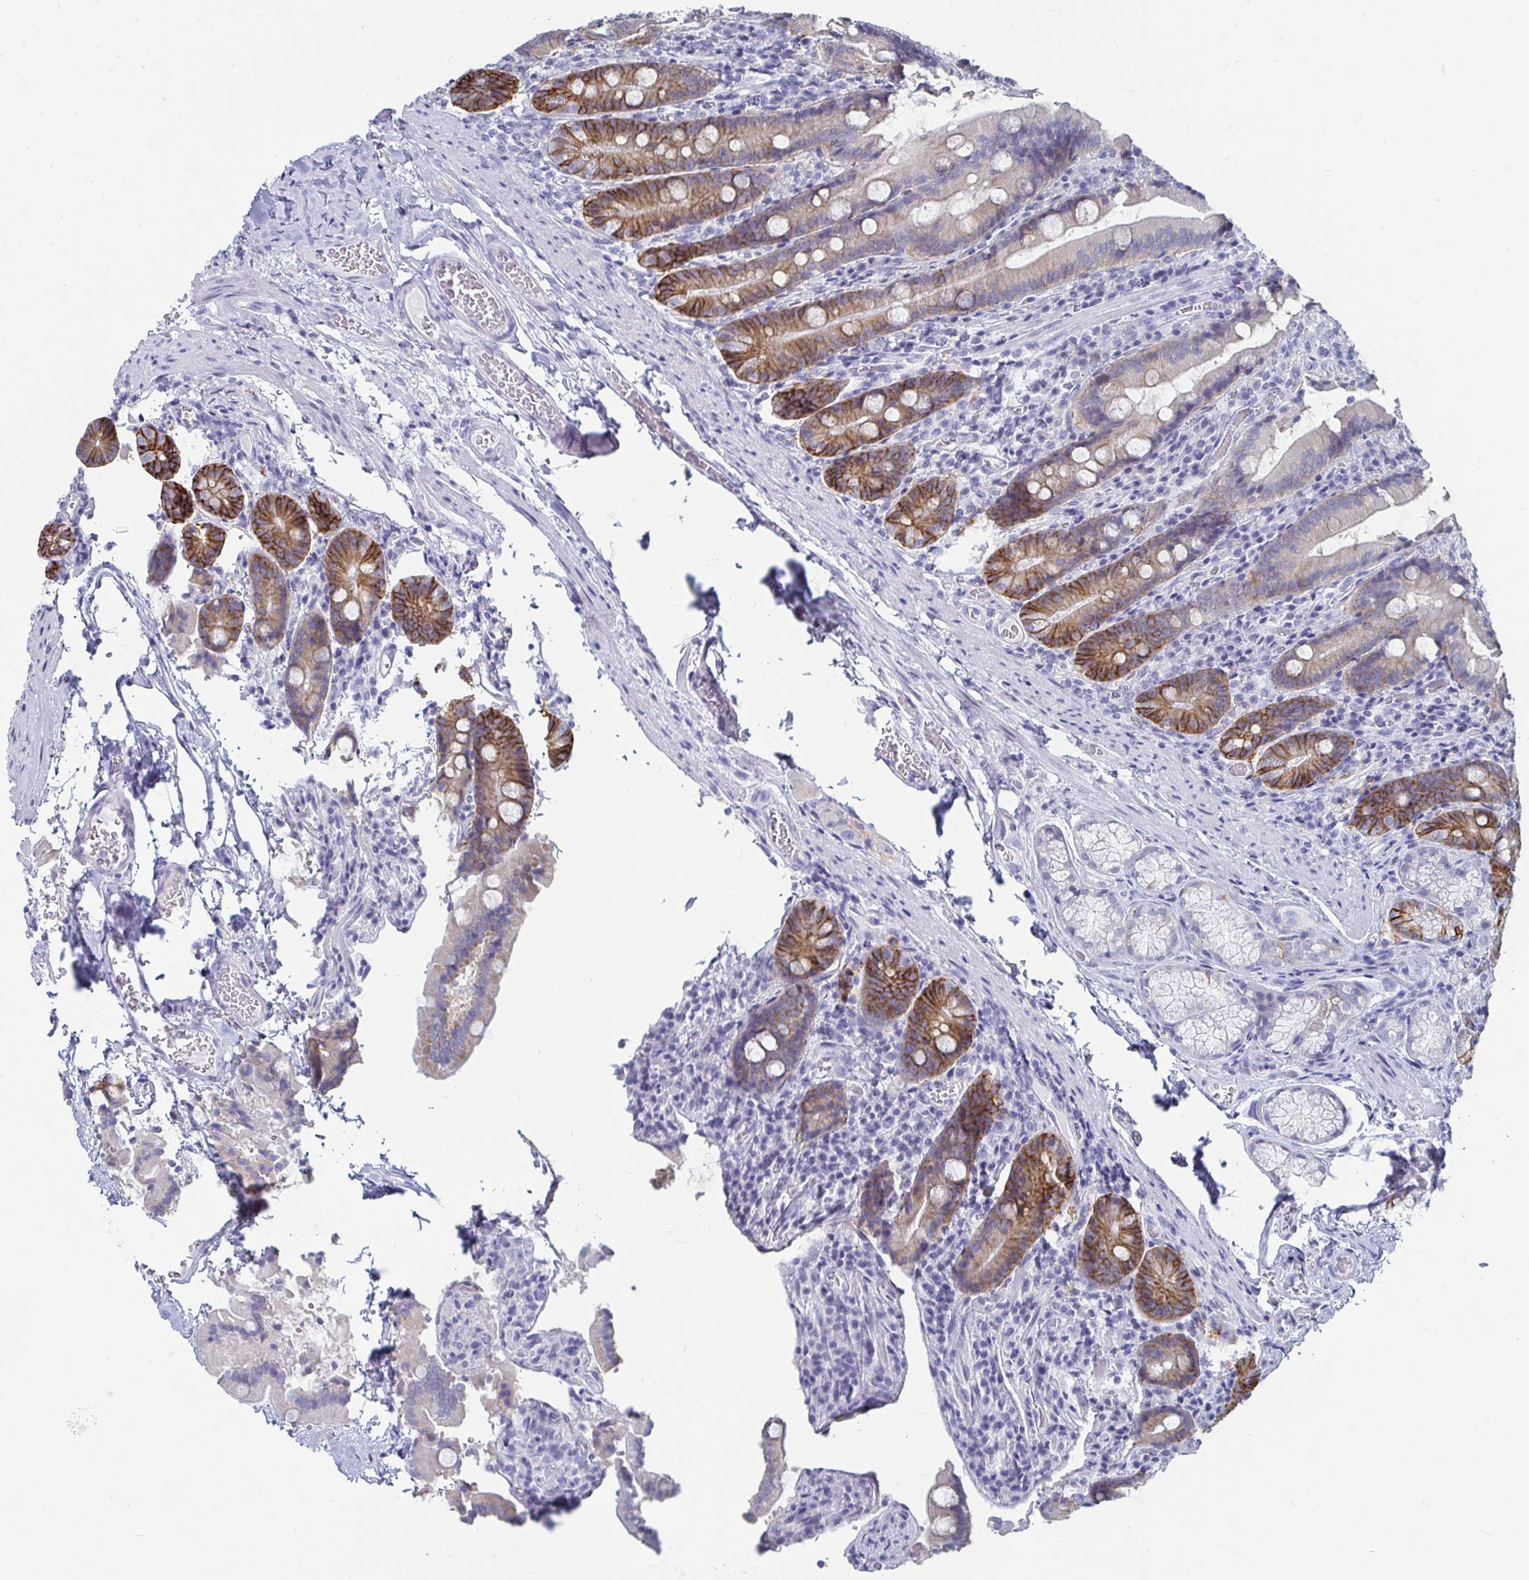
{"staining": {"intensity": "moderate", "quantity": "25%-75%", "location": "cytoplasmic/membranous"}, "tissue": "duodenum", "cell_type": "Glandular cells", "image_type": "normal", "snomed": [{"axis": "morphology", "description": "Normal tissue, NOS"}, {"axis": "topography", "description": "Duodenum"}], "caption": "Approximately 25%-75% of glandular cells in normal duodenum show moderate cytoplasmic/membranous protein expression as visualized by brown immunohistochemical staining.", "gene": "CA9", "patient": {"sex": "female", "age": 62}}